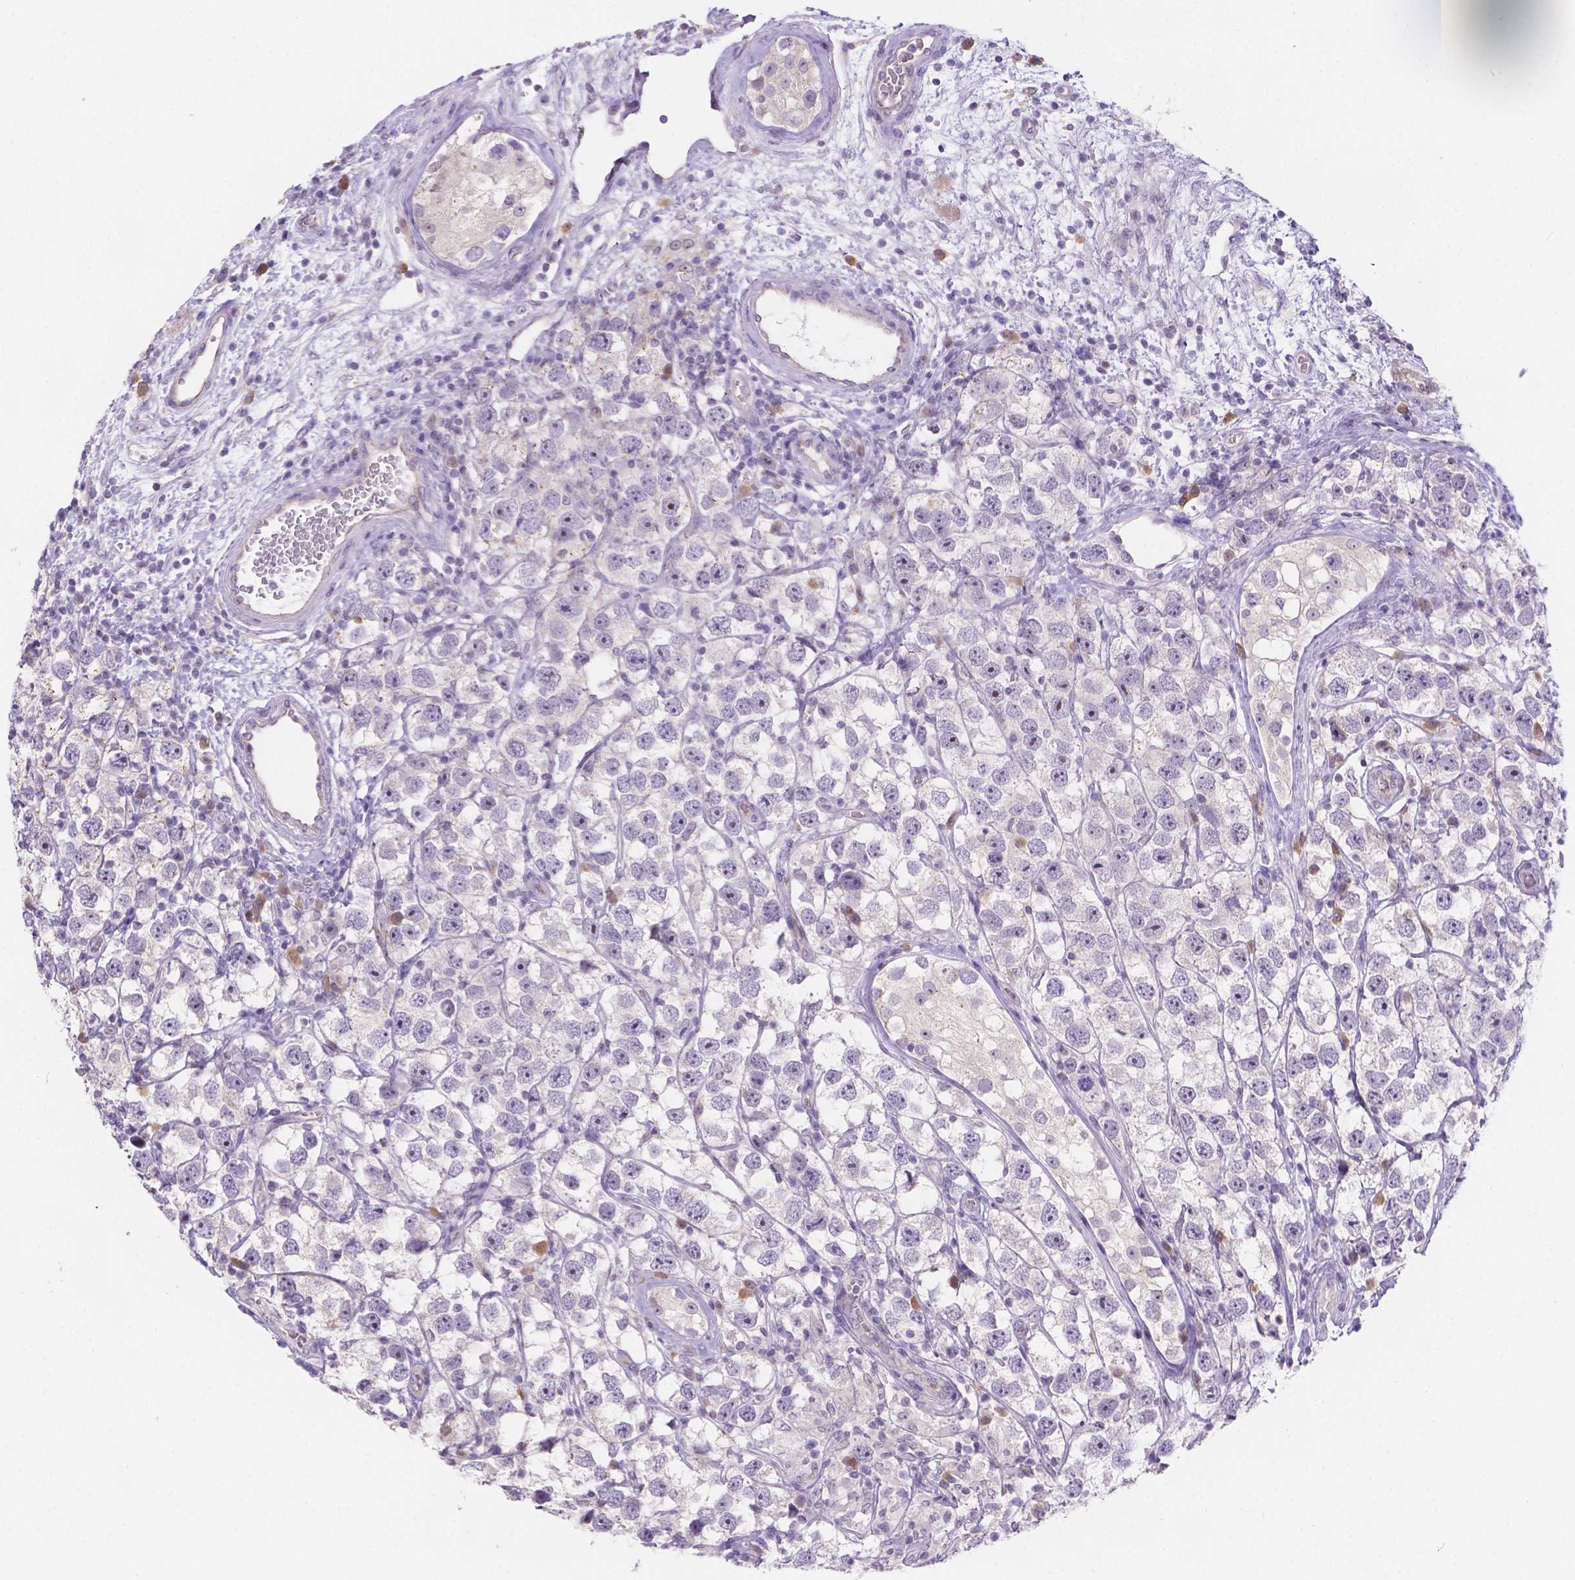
{"staining": {"intensity": "negative", "quantity": "none", "location": "none"}, "tissue": "testis cancer", "cell_type": "Tumor cells", "image_type": "cancer", "snomed": [{"axis": "morphology", "description": "Seminoma, NOS"}, {"axis": "topography", "description": "Testis"}], "caption": "Immunohistochemical staining of testis cancer (seminoma) demonstrates no significant staining in tumor cells.", "gene": "CD96", "patient": {"sex": "male", "age": 26}}